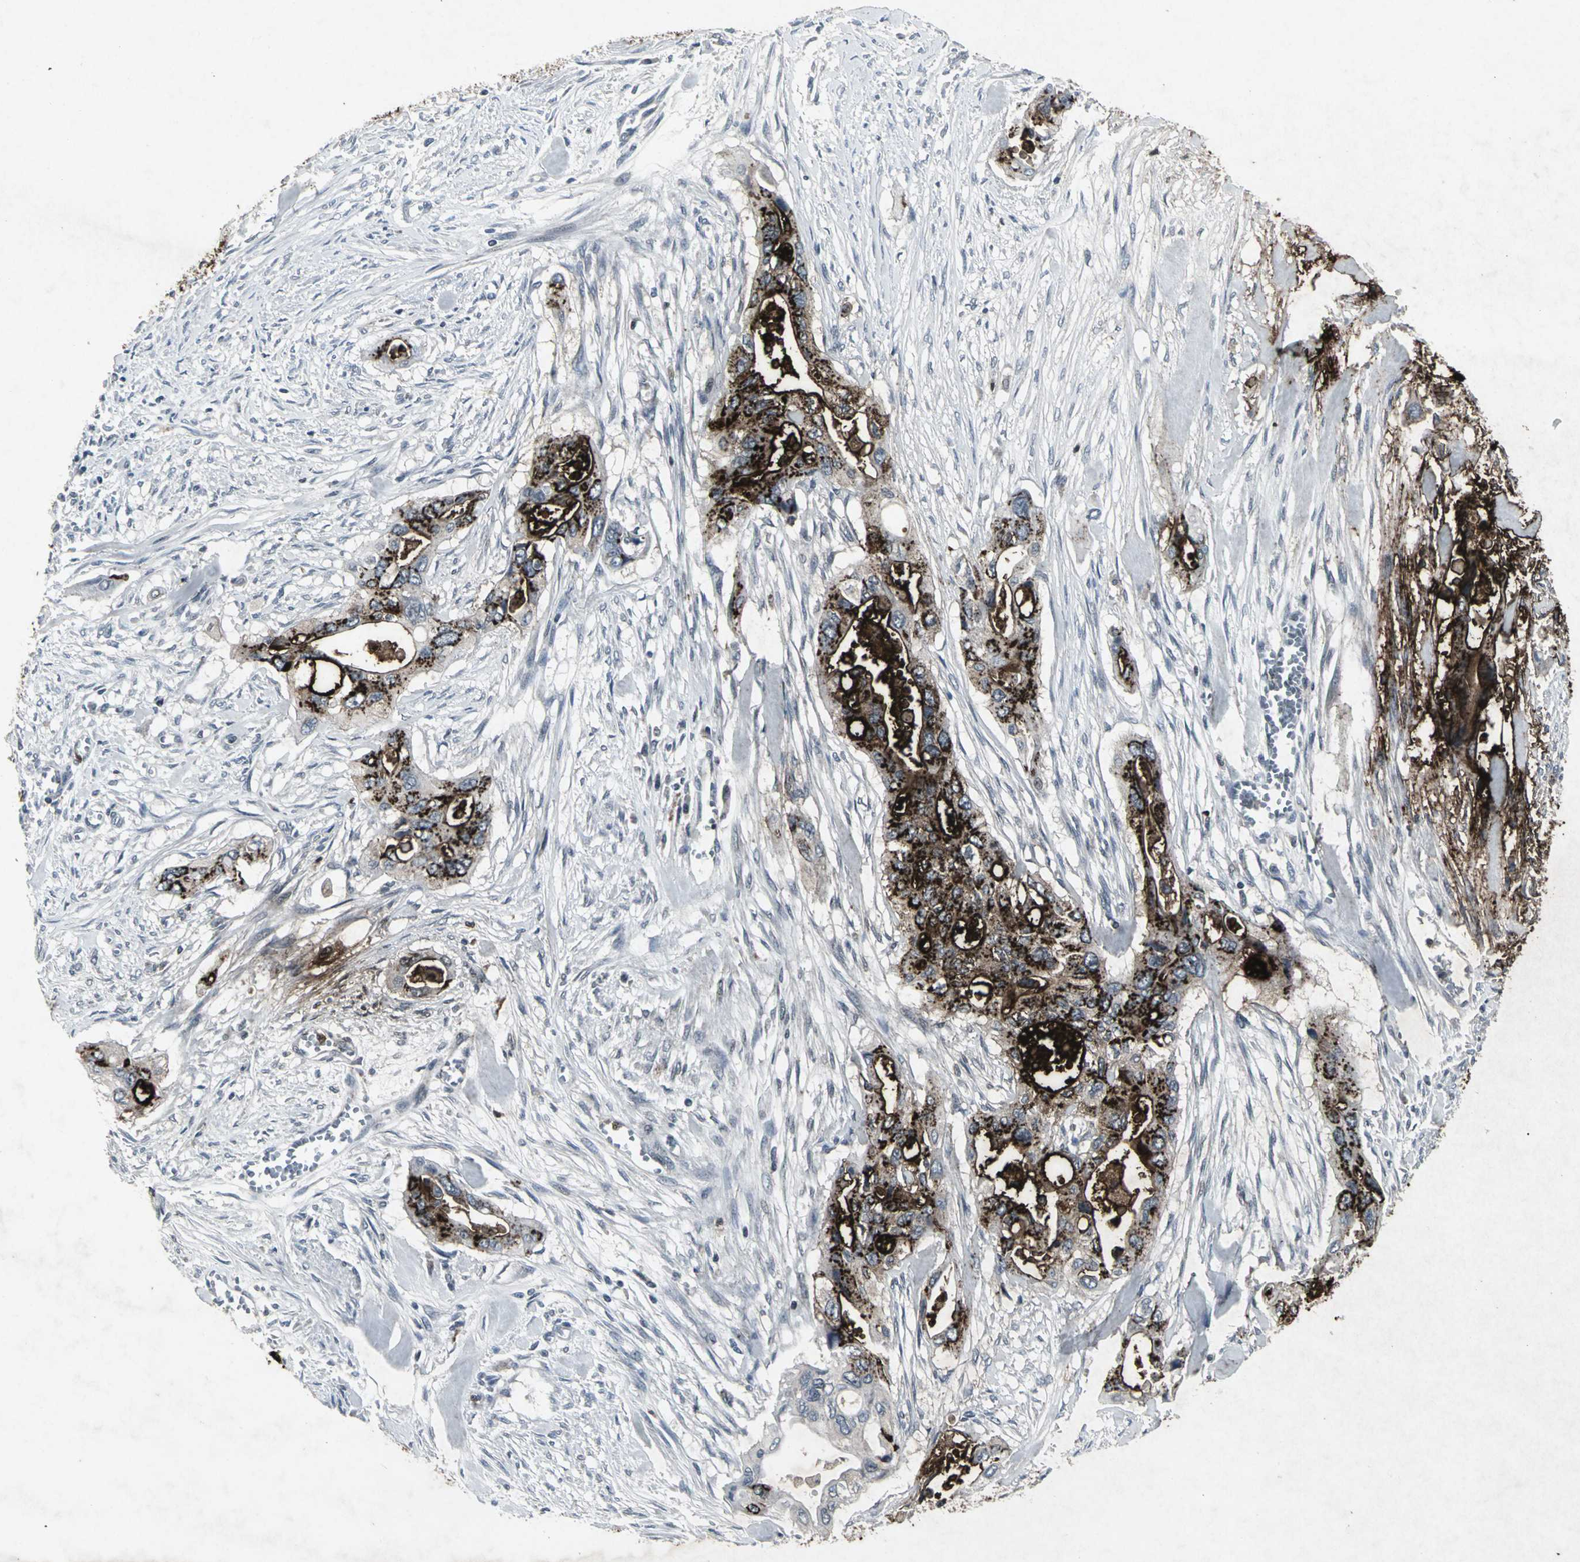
{"staining": {"intensity": "strong", "quantity": ">75%", "location": "cytoplasmic/membranous"}, "tissue": "pancreatic cancer", "cell_type": "Tumor cells", "image_type": "cancer", "snomed": [{"axis": "morphology", "description": "Adenocarcinoma, NOS"}, {"axis": "topography", "description": "Pancreas"}], "caption": "This photomicrograph exhibits adenocarcinoma (pancreatic) stained with IHC to label a protein in brown. The cytoplasmic/membranous of tumor cells show strong positivity for the protein. Nuclei are counter-stained blue.", "gene": "BMP4", "patient": {"sex": "male", "age": 77}}